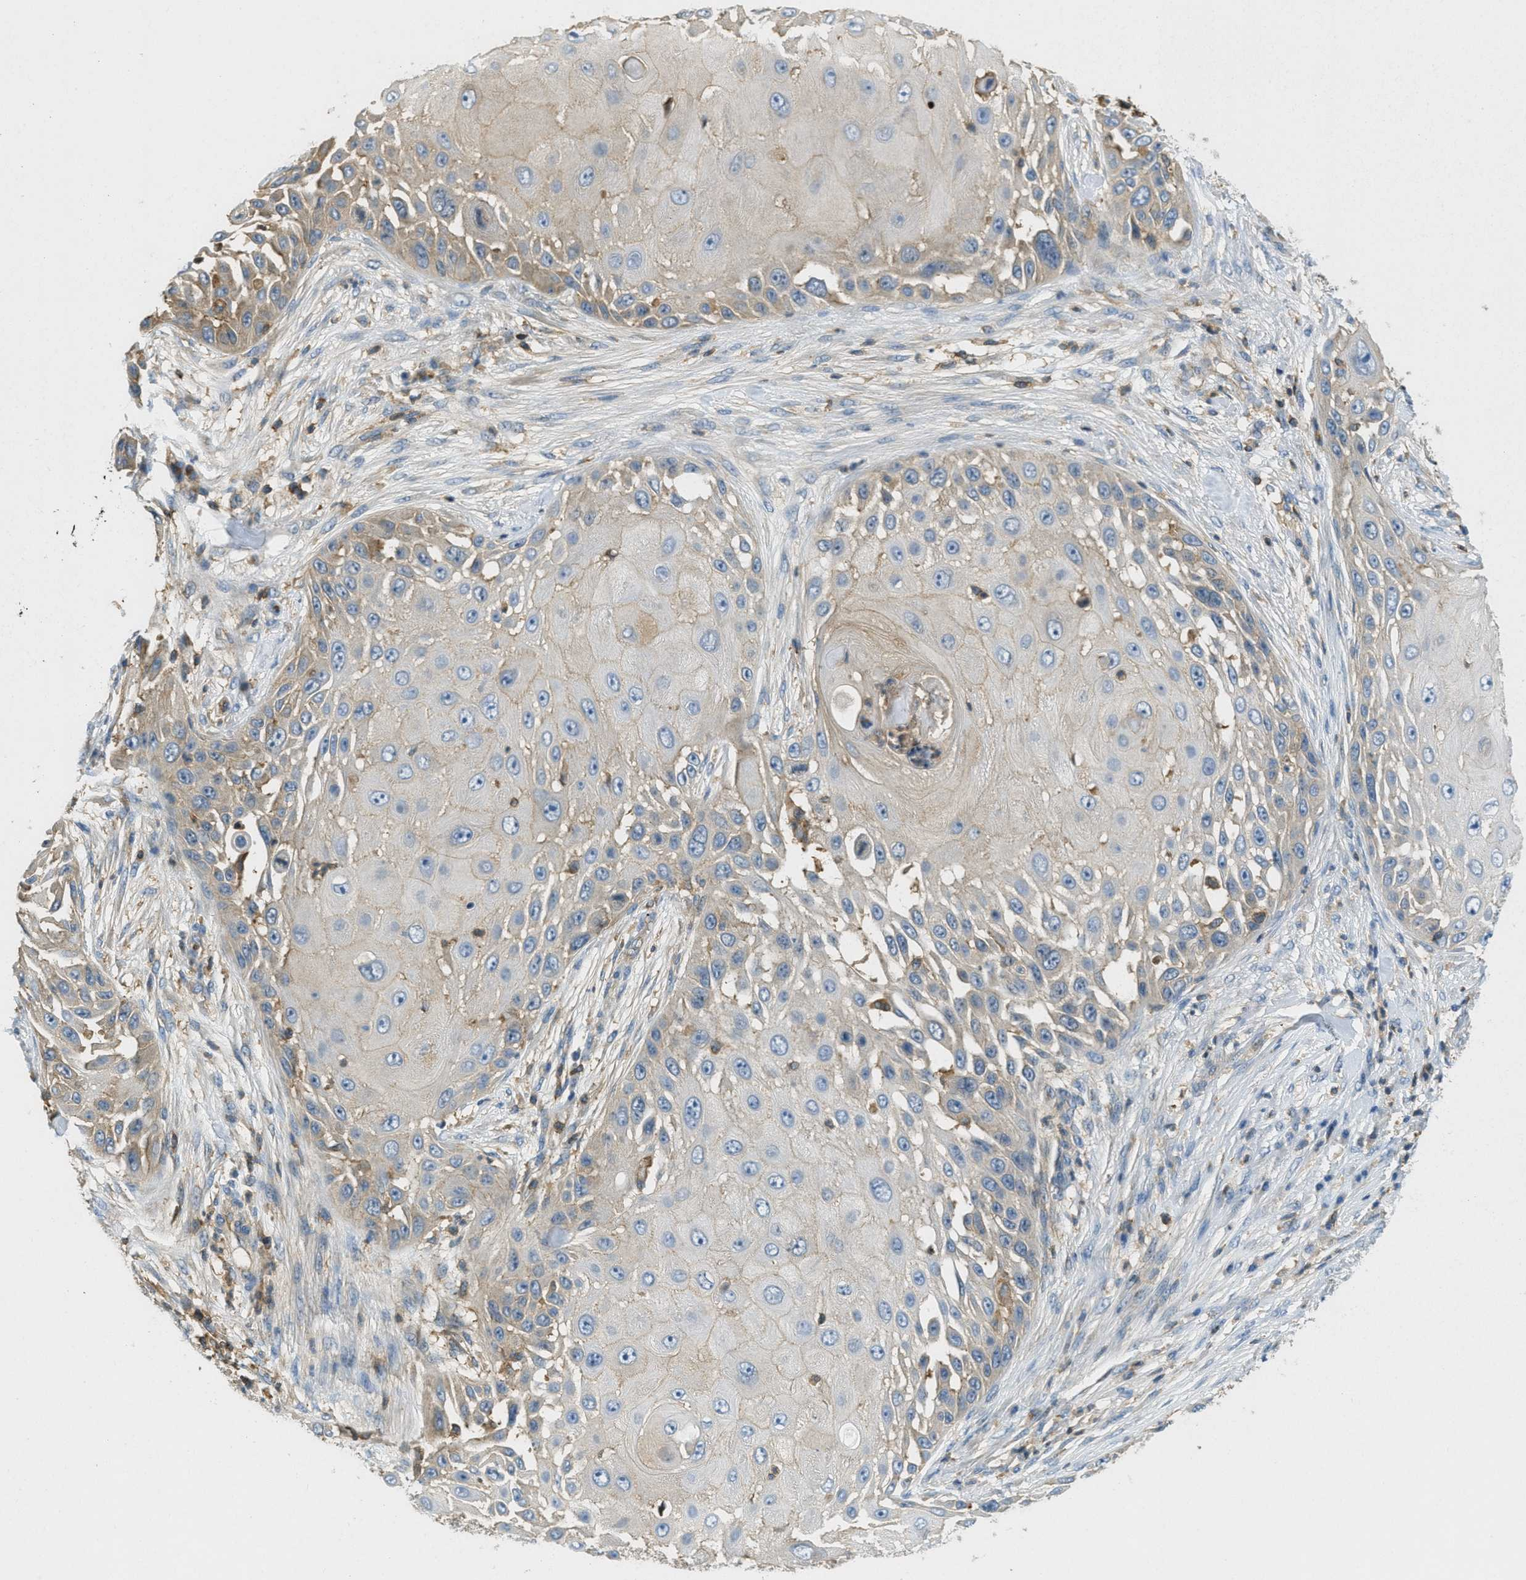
{"staining": {"intensity": "weak", "quantity": "<25%", "location": "cytoplasmic/membranous"}, "tissue": "skin cancer", "cell_type": "Tumor cells", "image_type": "cancer", "snomed": [{"axis": "morphology", "description": "Squamous cell carcinoma, NOS"}, {"axis": "topography", "description": "Skin"}], "caption": "Skin cancer was stained to show a protein in brown. There is no significant staining in tumor cells.", "gene": "GRIK2", "patient": {"sex": "female", "age": 44}}